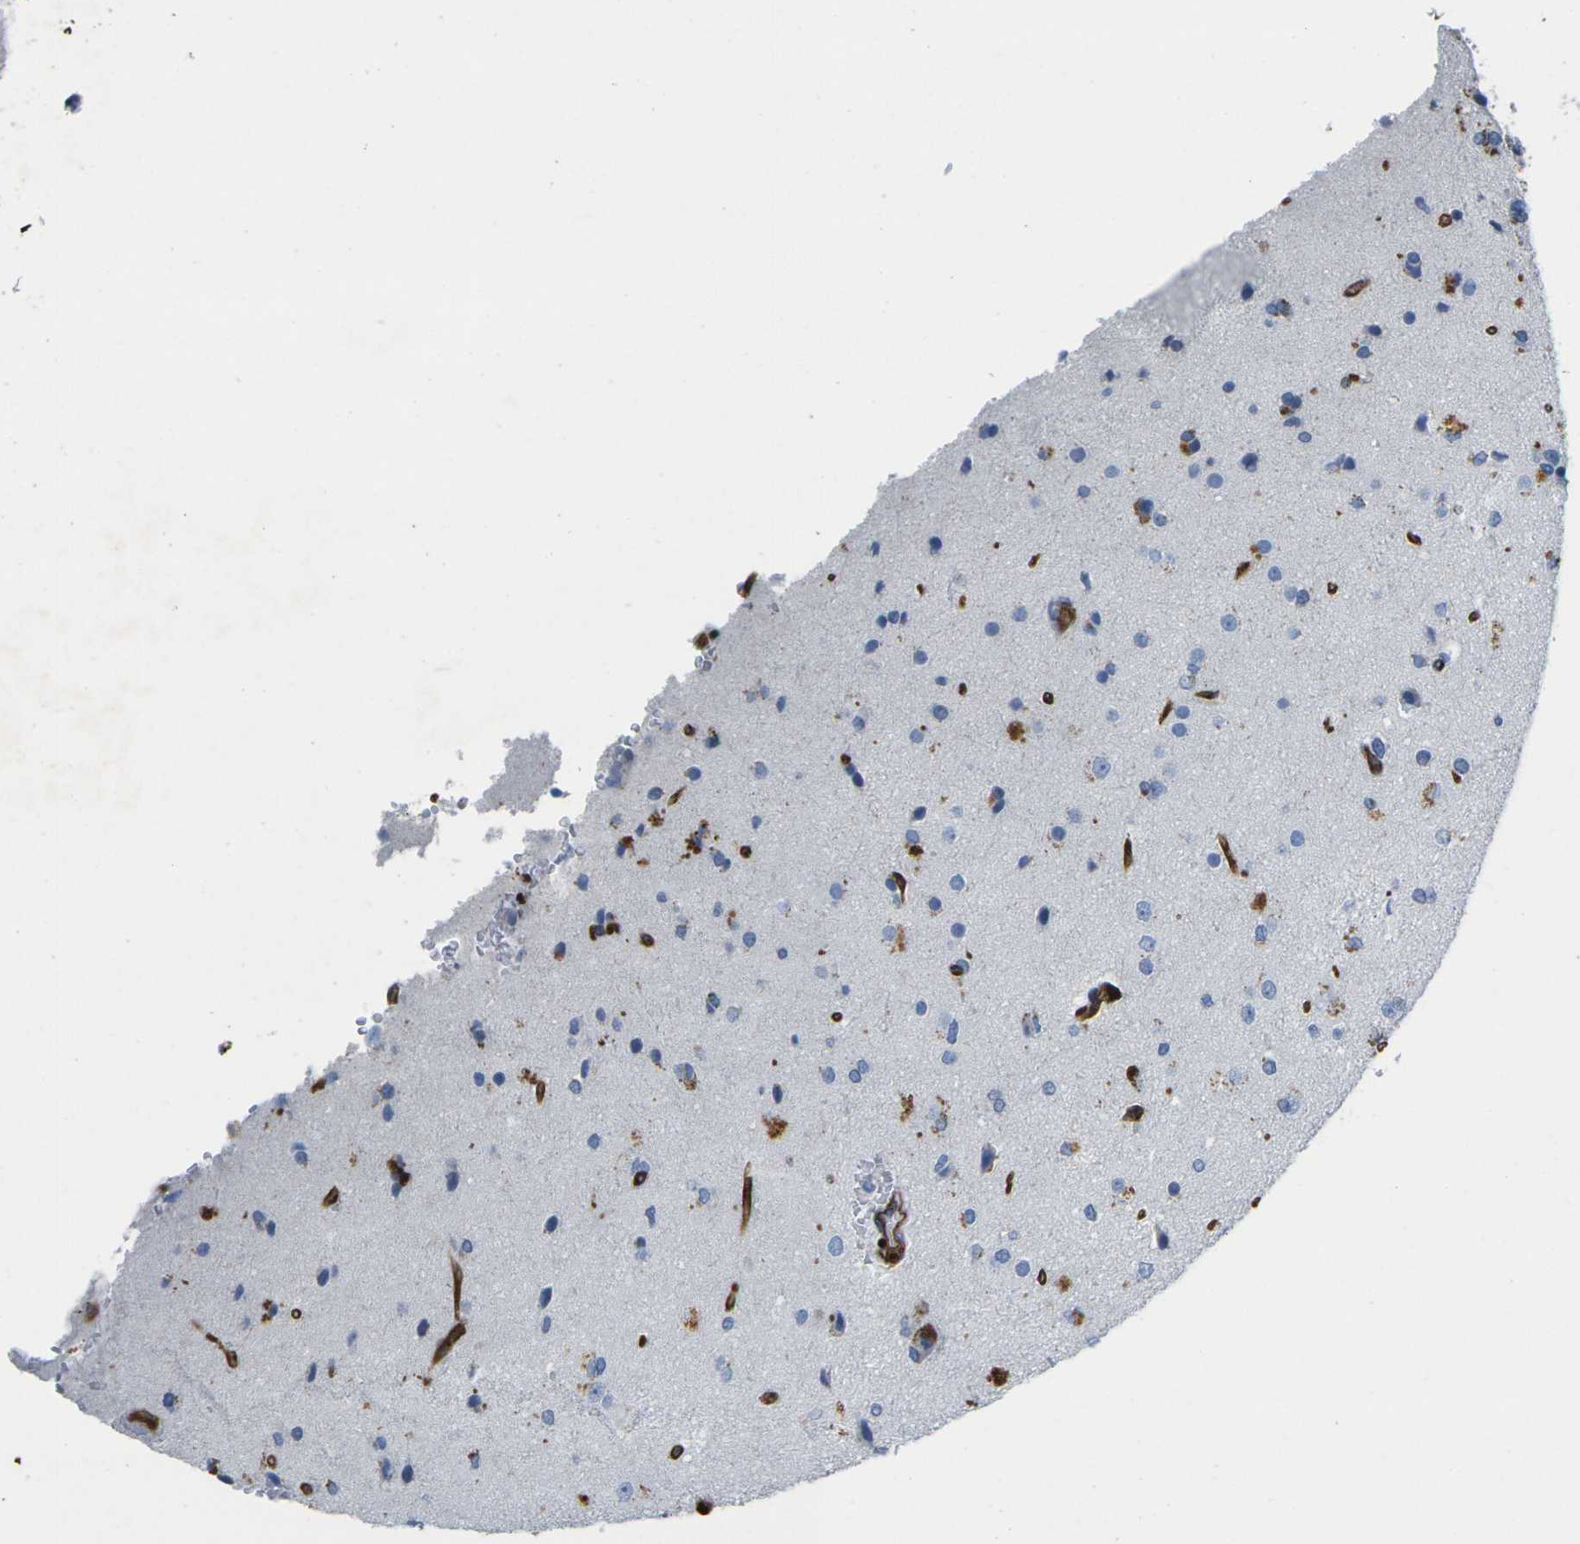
{"staining": {"intensity": "moderate", "quantity": "<25%", "location": "cytoplasmic/membranous"}, "tissue": "glioma", "cell_type": "Tumor cells", "image_type": "cancer", "snomed": [{"axis": "morphology", "description": "Glioma, malignant, High grade"}, {"axis": "topography", "description": "Brain"}], "caption": "DAB (3,3'-diaminobenzidine) immunohistochemical staining of human malignant glioma (high-grade) demonstrates moderate cytoplasmic/membranous protein positivity in about <25% of tumor cells.", "gene": "IQGAP1", "patient": {"sex": "male", "age": 71}}